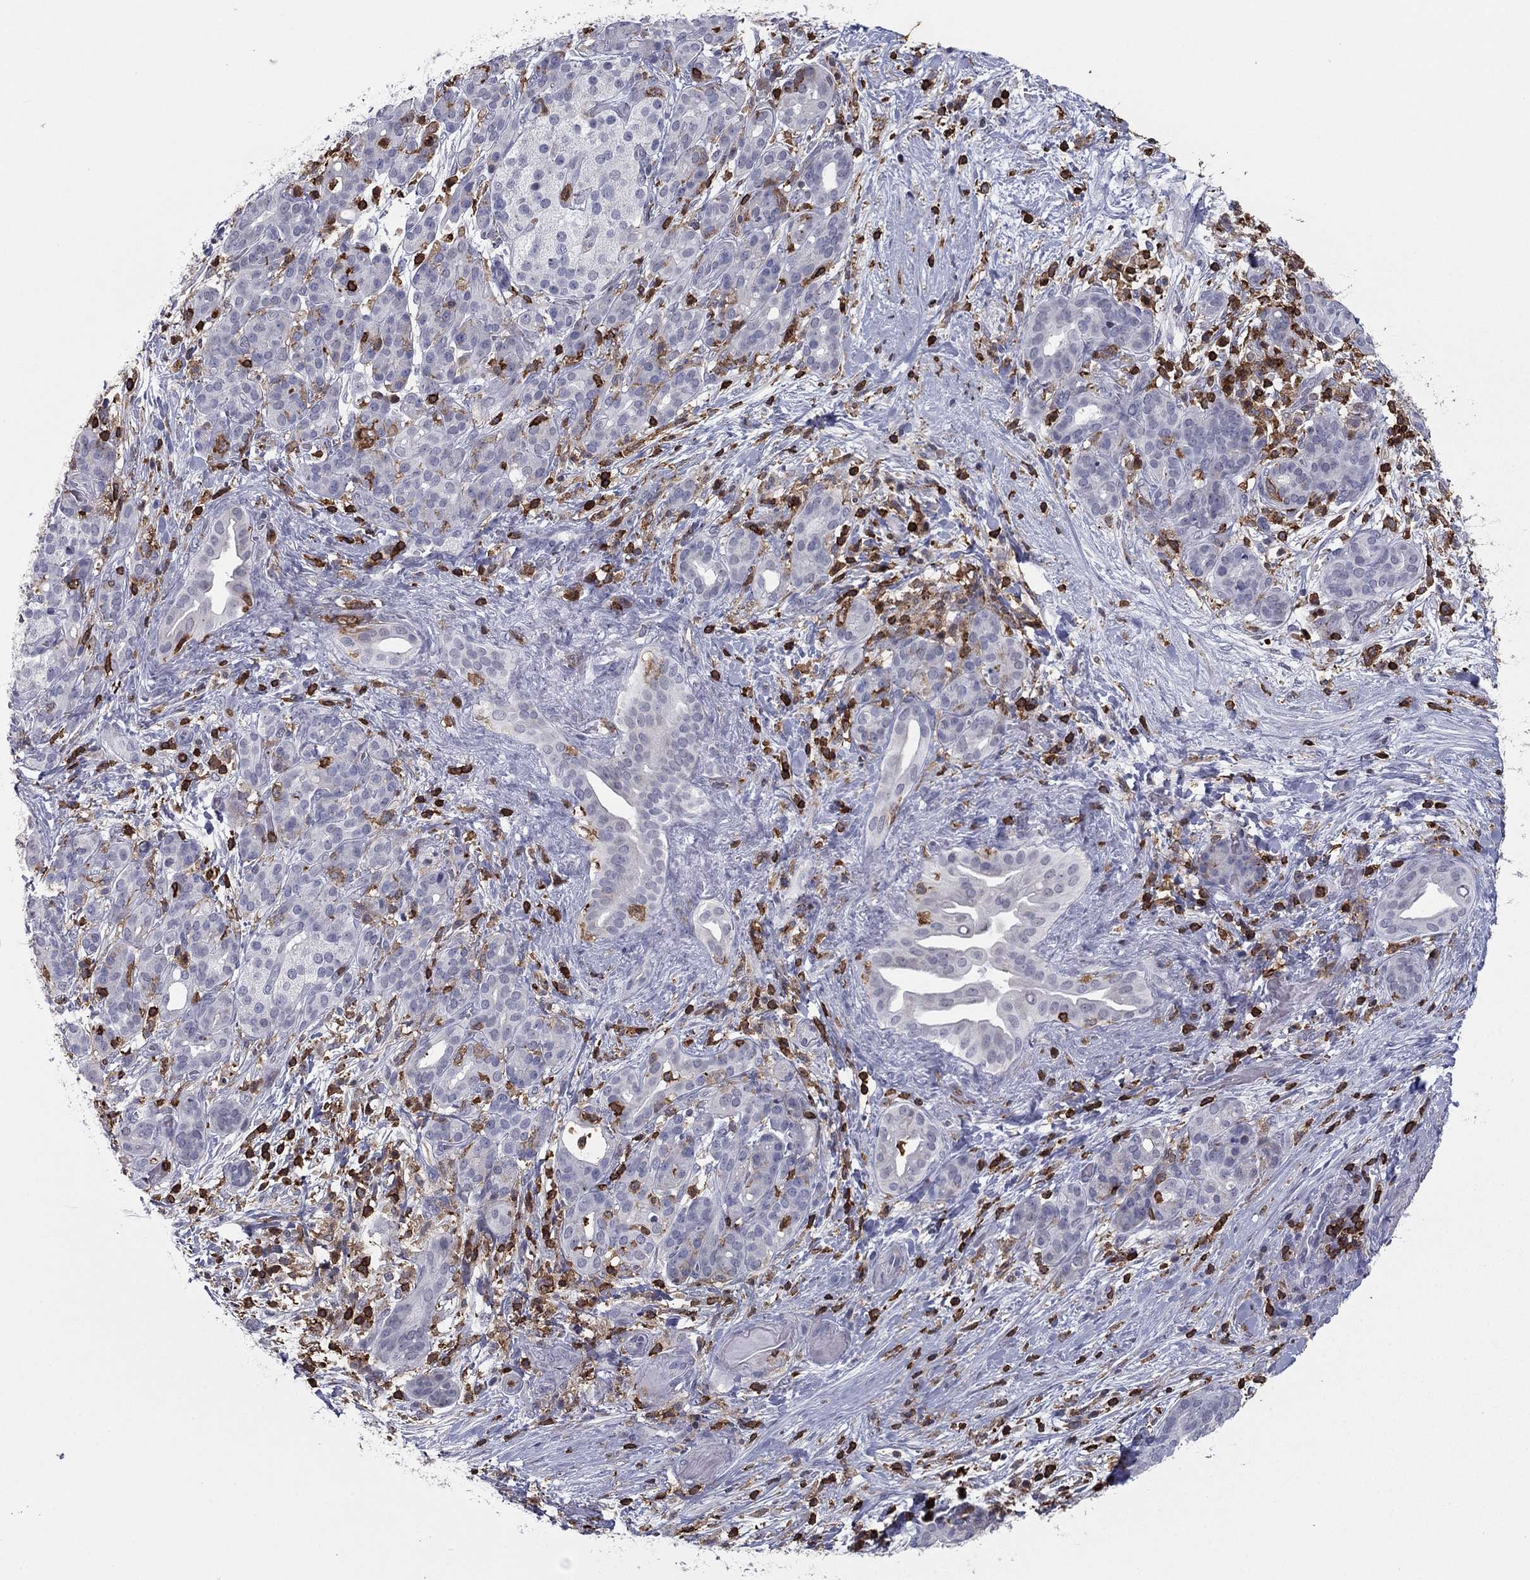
{"staining": {"intensity": "negative", "quantity": "none", "location": "none"}, "tissue": "pancreatic cancer", "cell_type": "Tumor cells", "image_type": "cancer", "snomed": [{"axis": "morphology", "description": "Adenocarcinoma, NOS"}, {"axis": "topography", "description": "Pancreas"}], "caption": "Immunohistochemistry (IHC) image of human pancreatic cancer stained for a protein (brown), which demonstrates no positivity in tumor cells. (Stains: DAB (3,3'-diaminobenzidine) IHC with hematoxylin counter stain, Microscopy: brightfield microscopy at high magnification).", "gene": "ARHGAP27", "patient": {"sex": "male", "age": 44}}